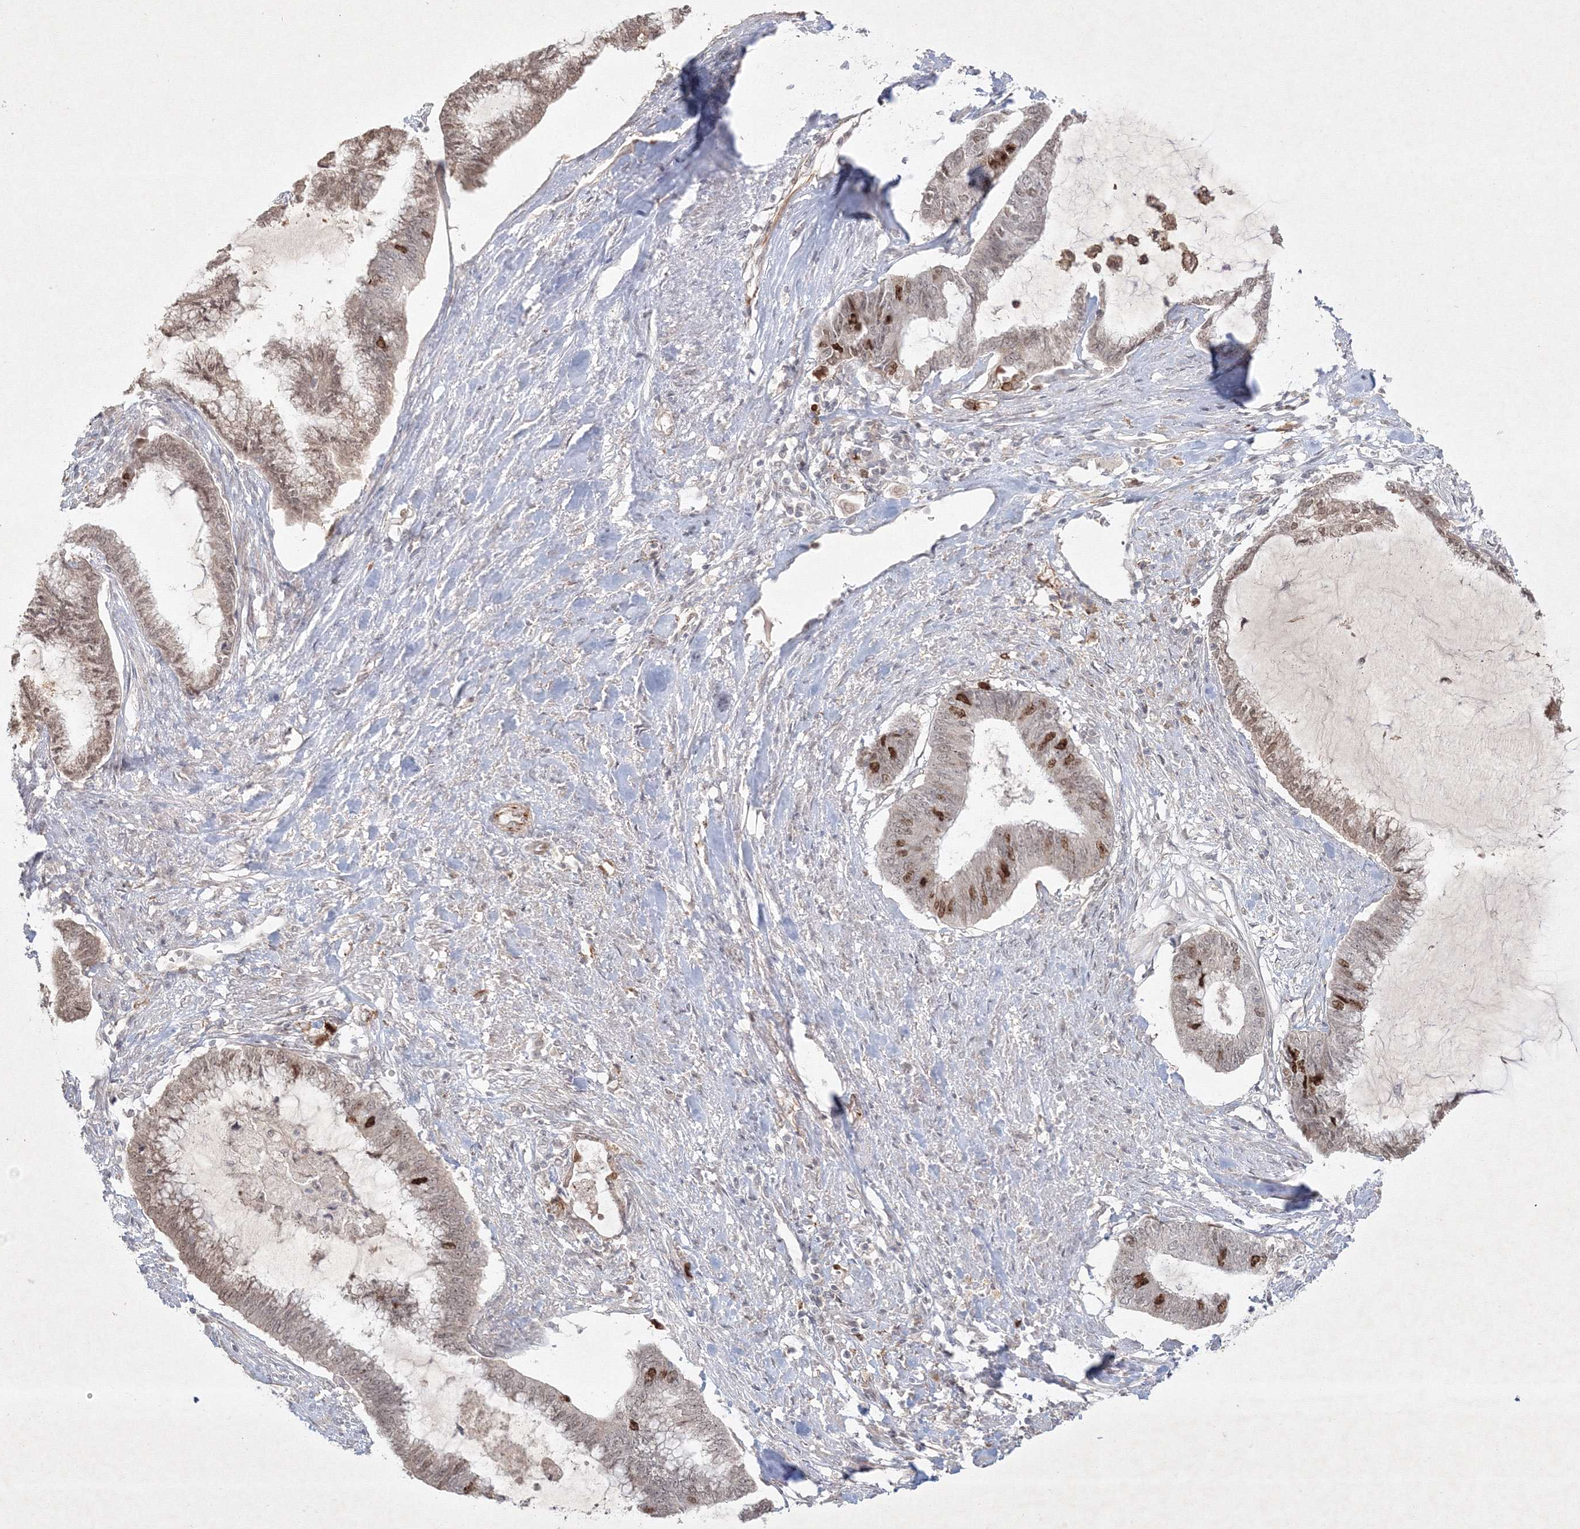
{"staining": {"intensity": "strong", "quantity": "25%-75%", "location": "nuclear"}, "tissue": "endometrial cancer", "cell_type": "Tumor cells", "image_type": "cancer", "snomed": [{"axis": "morphology", "description": "Adenocarcinoma, NOS"}, {"axis": "topography", "description": "Endometrium"}], "caption": "A micrograph of endometrial cancer (adenocarcinoma) stained for a protein shows strong nuclear brown staining in tumor cells. Ihc stains the protein of interest in brown and the nuclei are stained blue.", "gene": "KIF20A", "patient": {"sex": "female", "age": 86}}